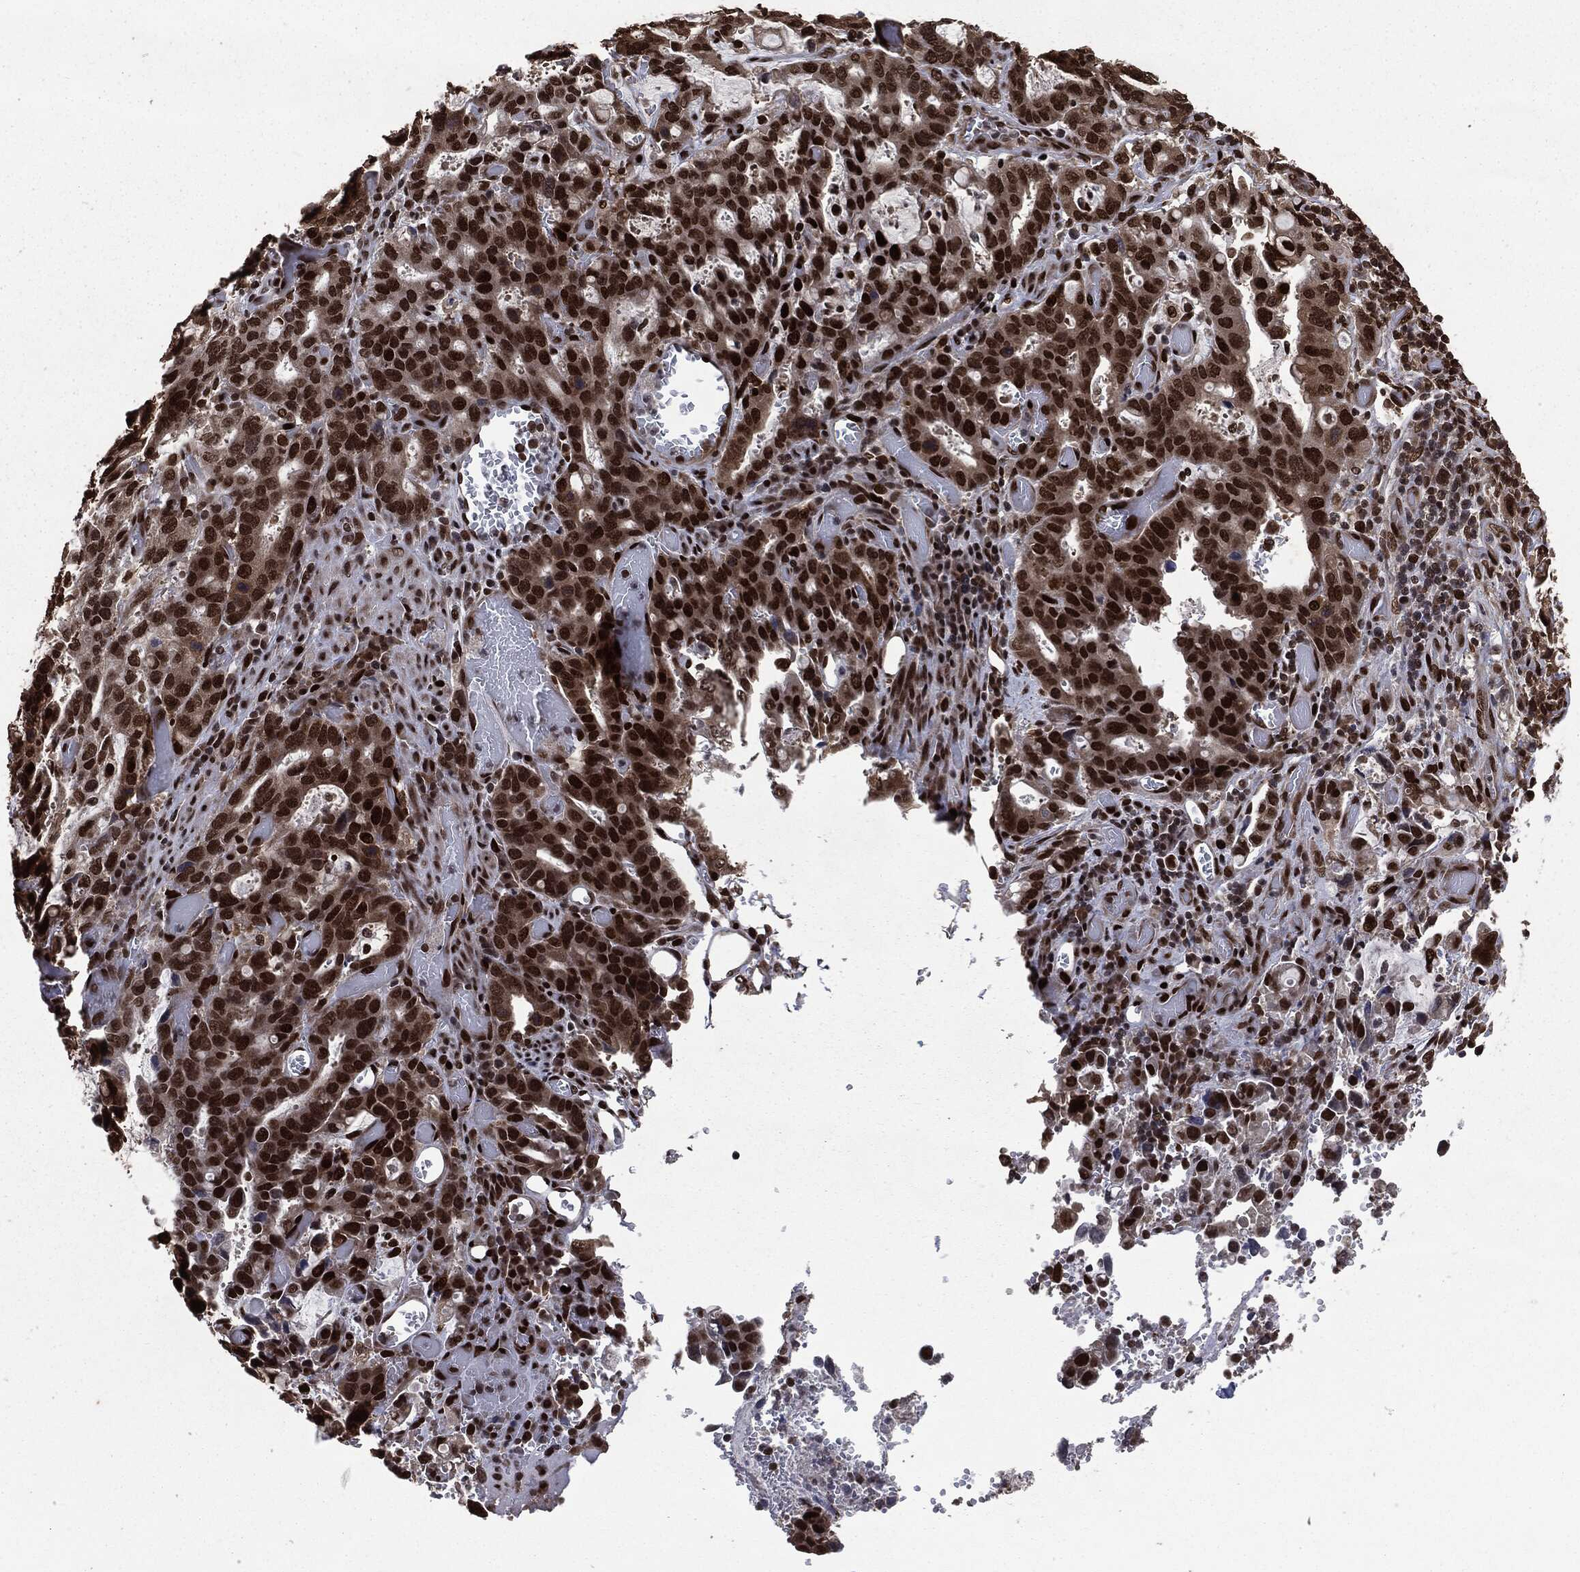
{"staining": {"intensity": "strong", "quantity": ">75%", "location": "nuclear"}, "tissue": "stomach cancer", "cell_type": "Tumor cells", "image_type": "cancer", "snomed": [{"axis": "morphology", "description": "Adenocarcinoma, NOS"}, {"axis": "topography", "description": "Stomach, upper"}, {"axis": "topography", "description": "Stomach"}], "caption": "A photomicrograph of stomach cancer (adenocarcinoma) stained for a protein exhibits strong nuclear brown staining in tumor cells. Immunohistochemistry stains the protein of interest in brown and the nuclei are stained blue.", "gene": "DVL2", "patient": {"sex": "male", "age": 62}}